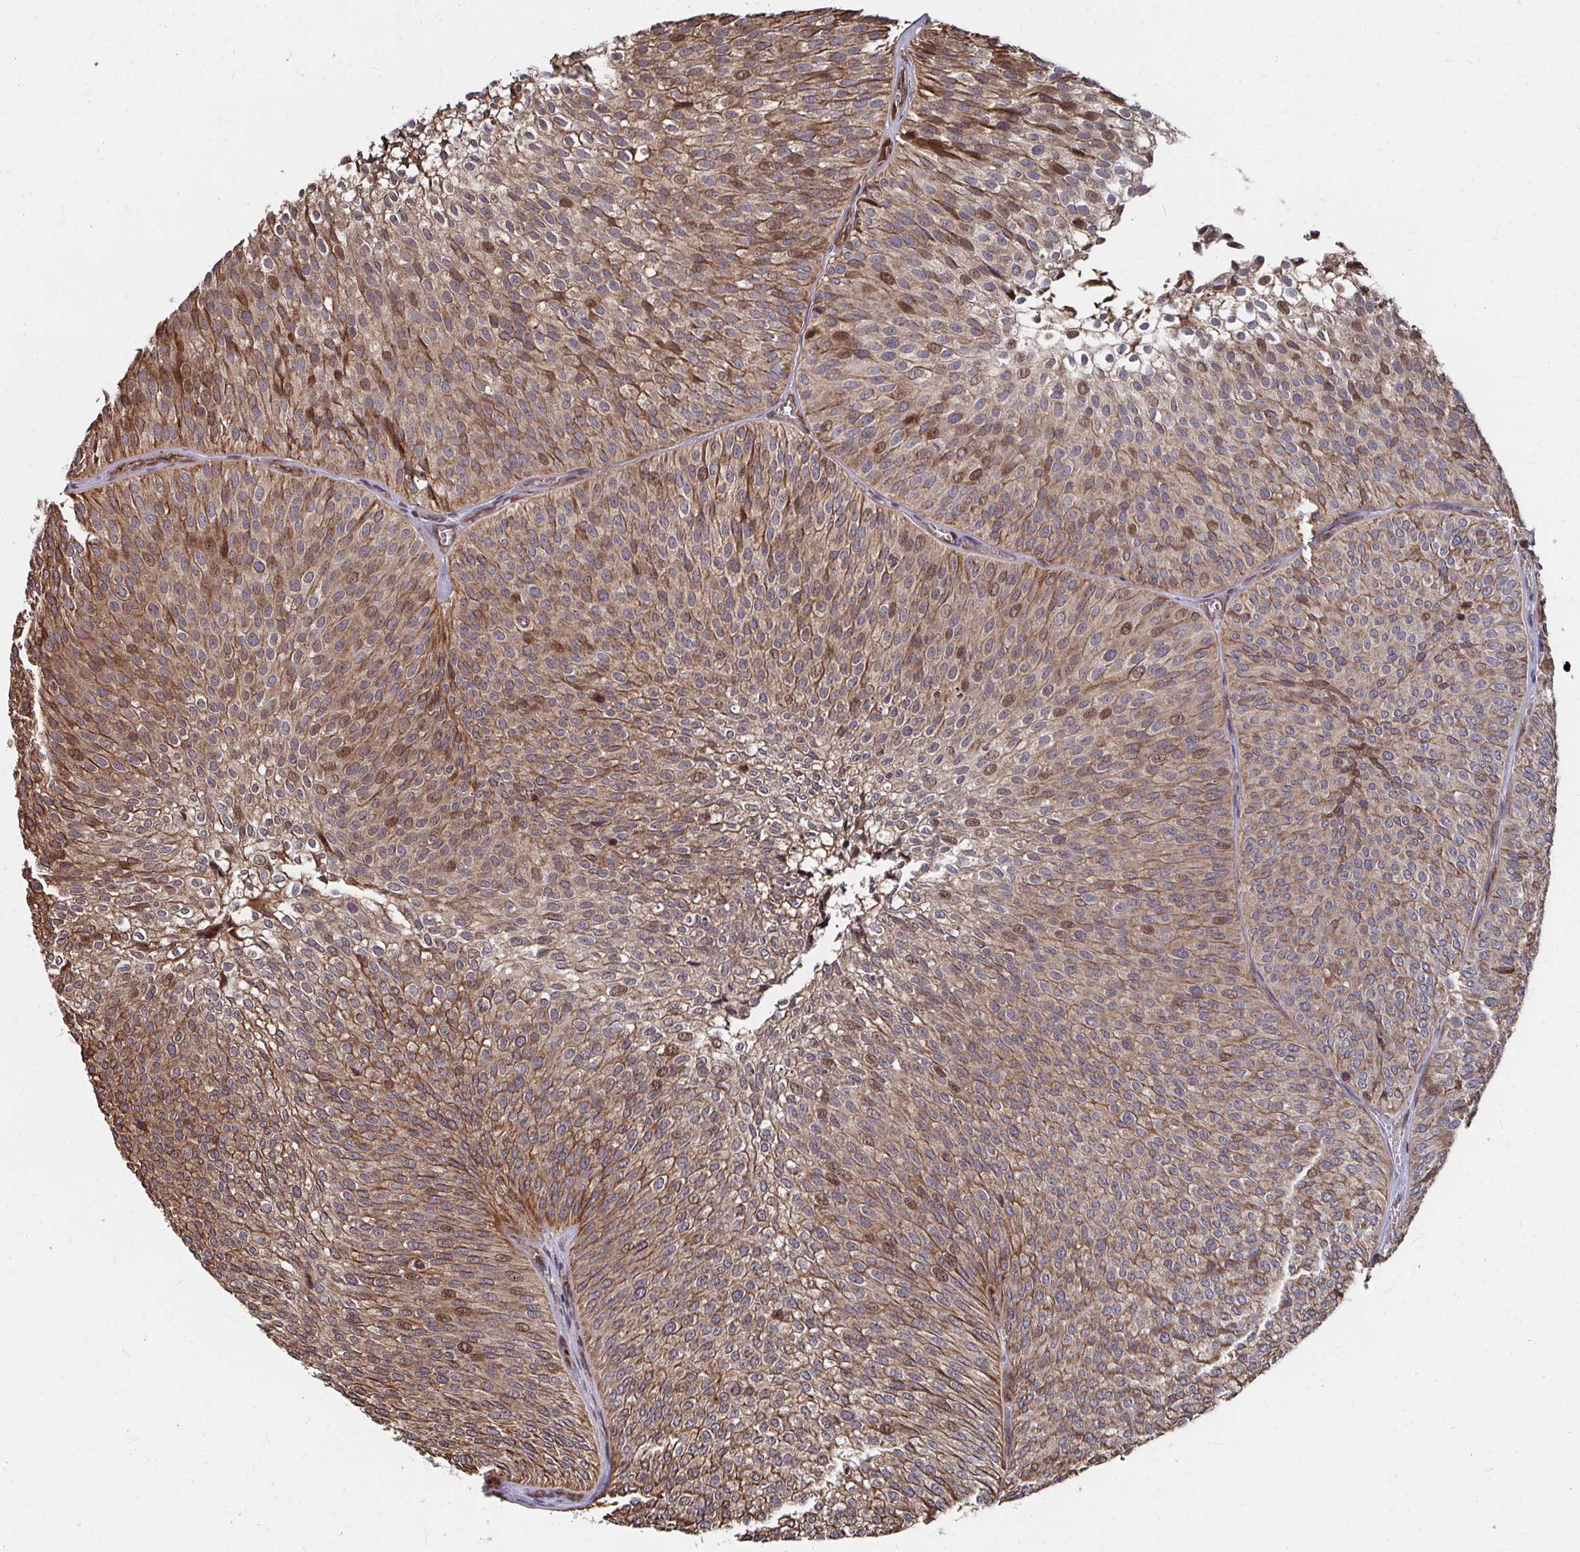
{"staining": {"intensity": "moderate", "quantity": ">75%", "location": "cytoplasmic/membranous,nuclear"}, "tissue": "urothelial cancer", "cell_type": "Tumor cells", "image_type": "cancer", "snomed": [{"axis": "morphology", "description": "Urothelial carcinoma, Low grade"}, {"axis": "topography", "description": "Urinary bladder"}], "caption": "Immunohistochemistry of human low-grade urothelial carcinoma demonstrates medium levels of moderate cytoplasmic/membranous and nuclear expression in about >75% of tumor cells.", "gene": "FAM89A", "patient": {"sex": "male", "age": 91}}